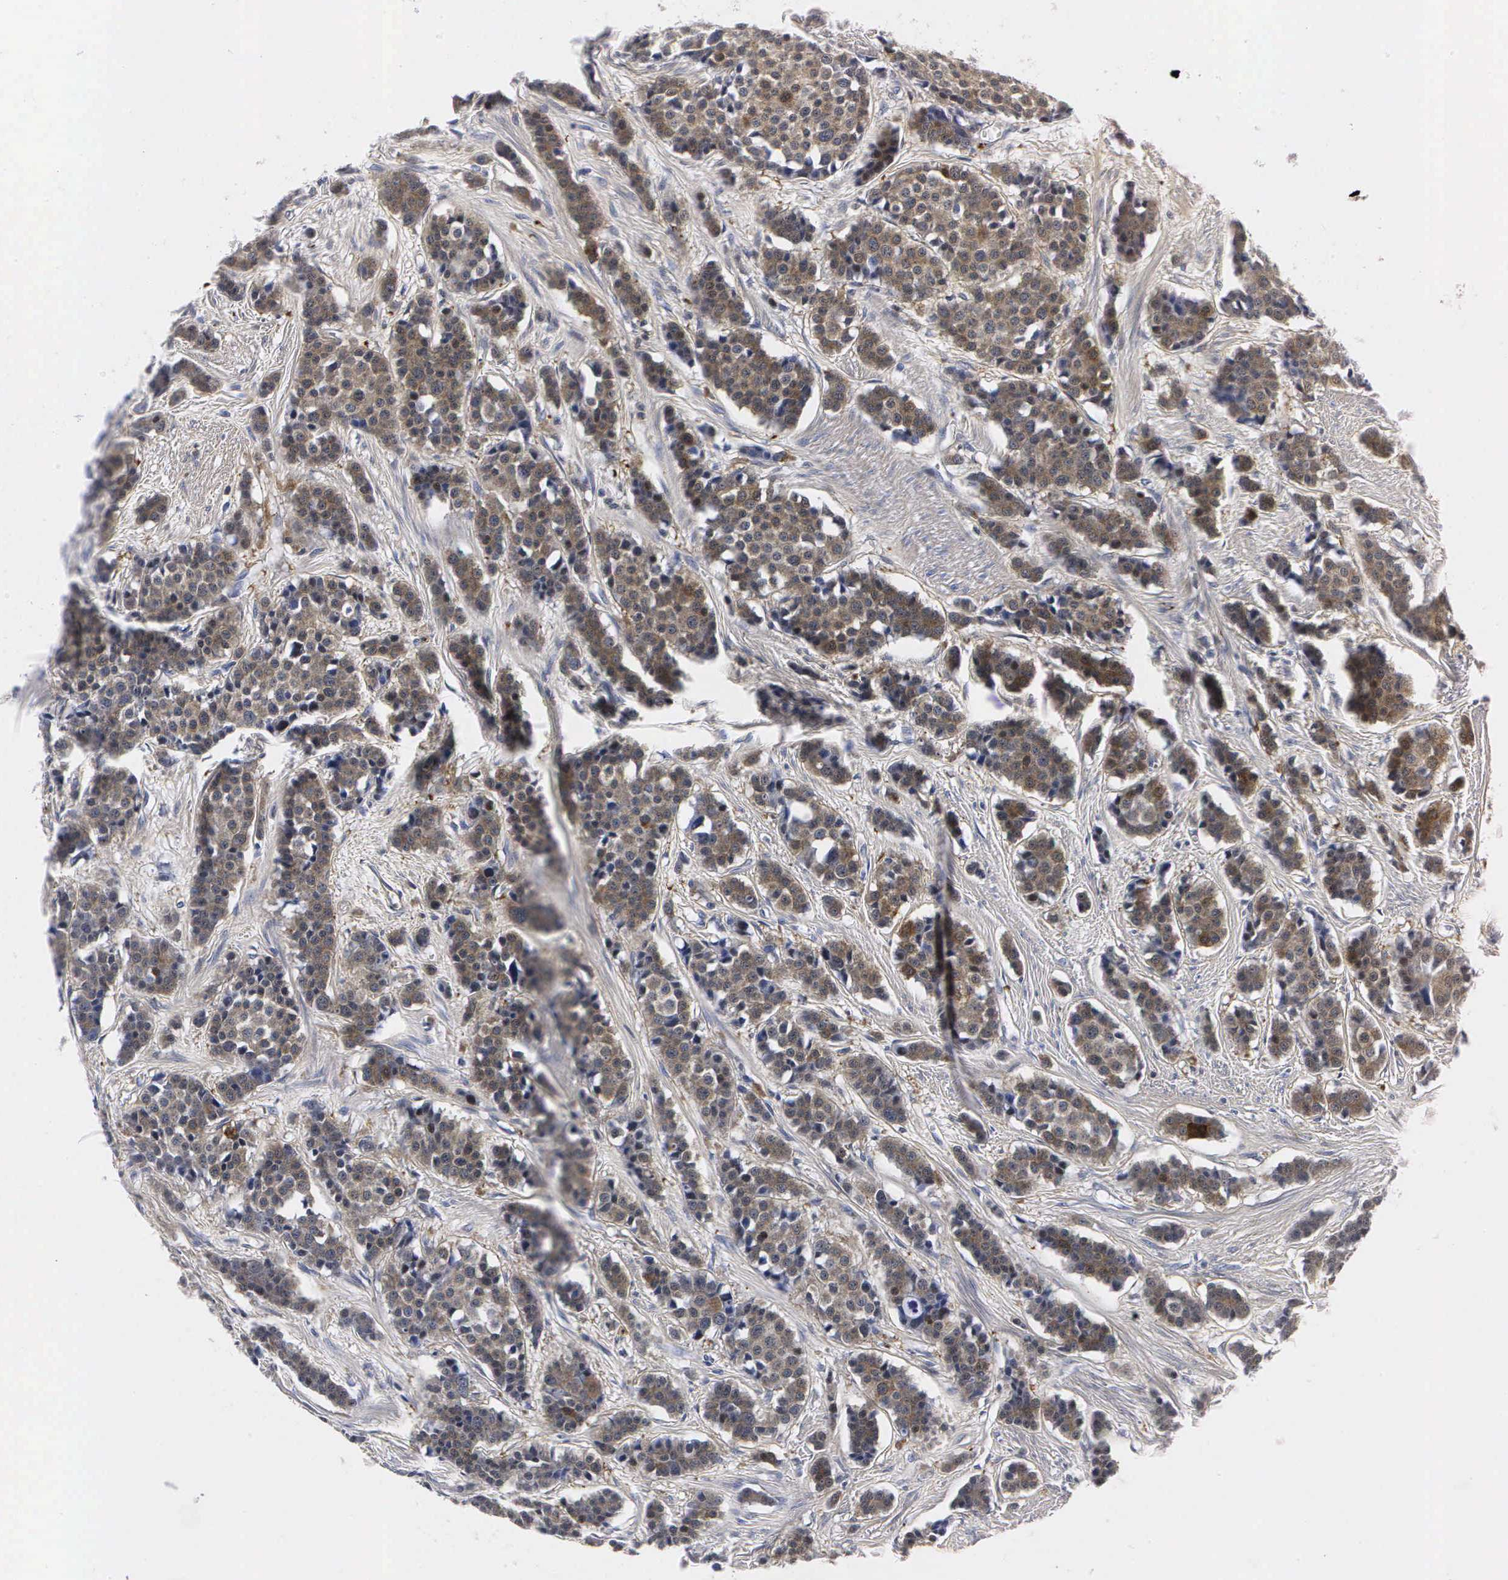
{"staining": {"intensity": "moderate", "quantity": ">75%", "location": "cytoplasmic/membranous"}, "tissue": "carcinoid", "cell_type": "Tumor cells", "image_type": "cancer", "snomed": [{"axis": "morphology", "description": "Carcinoid, malignant, NOS"}, {"axis": "topography", "description": "Small intestine"}], "caption": "Protein expression analysis of carcinoid exhibits moderate cytoplasmic/membranous positivity in approximately >75% of tumor cells.", "gene": "ENO2", "patient": {"sex": "male", "age": 60}}